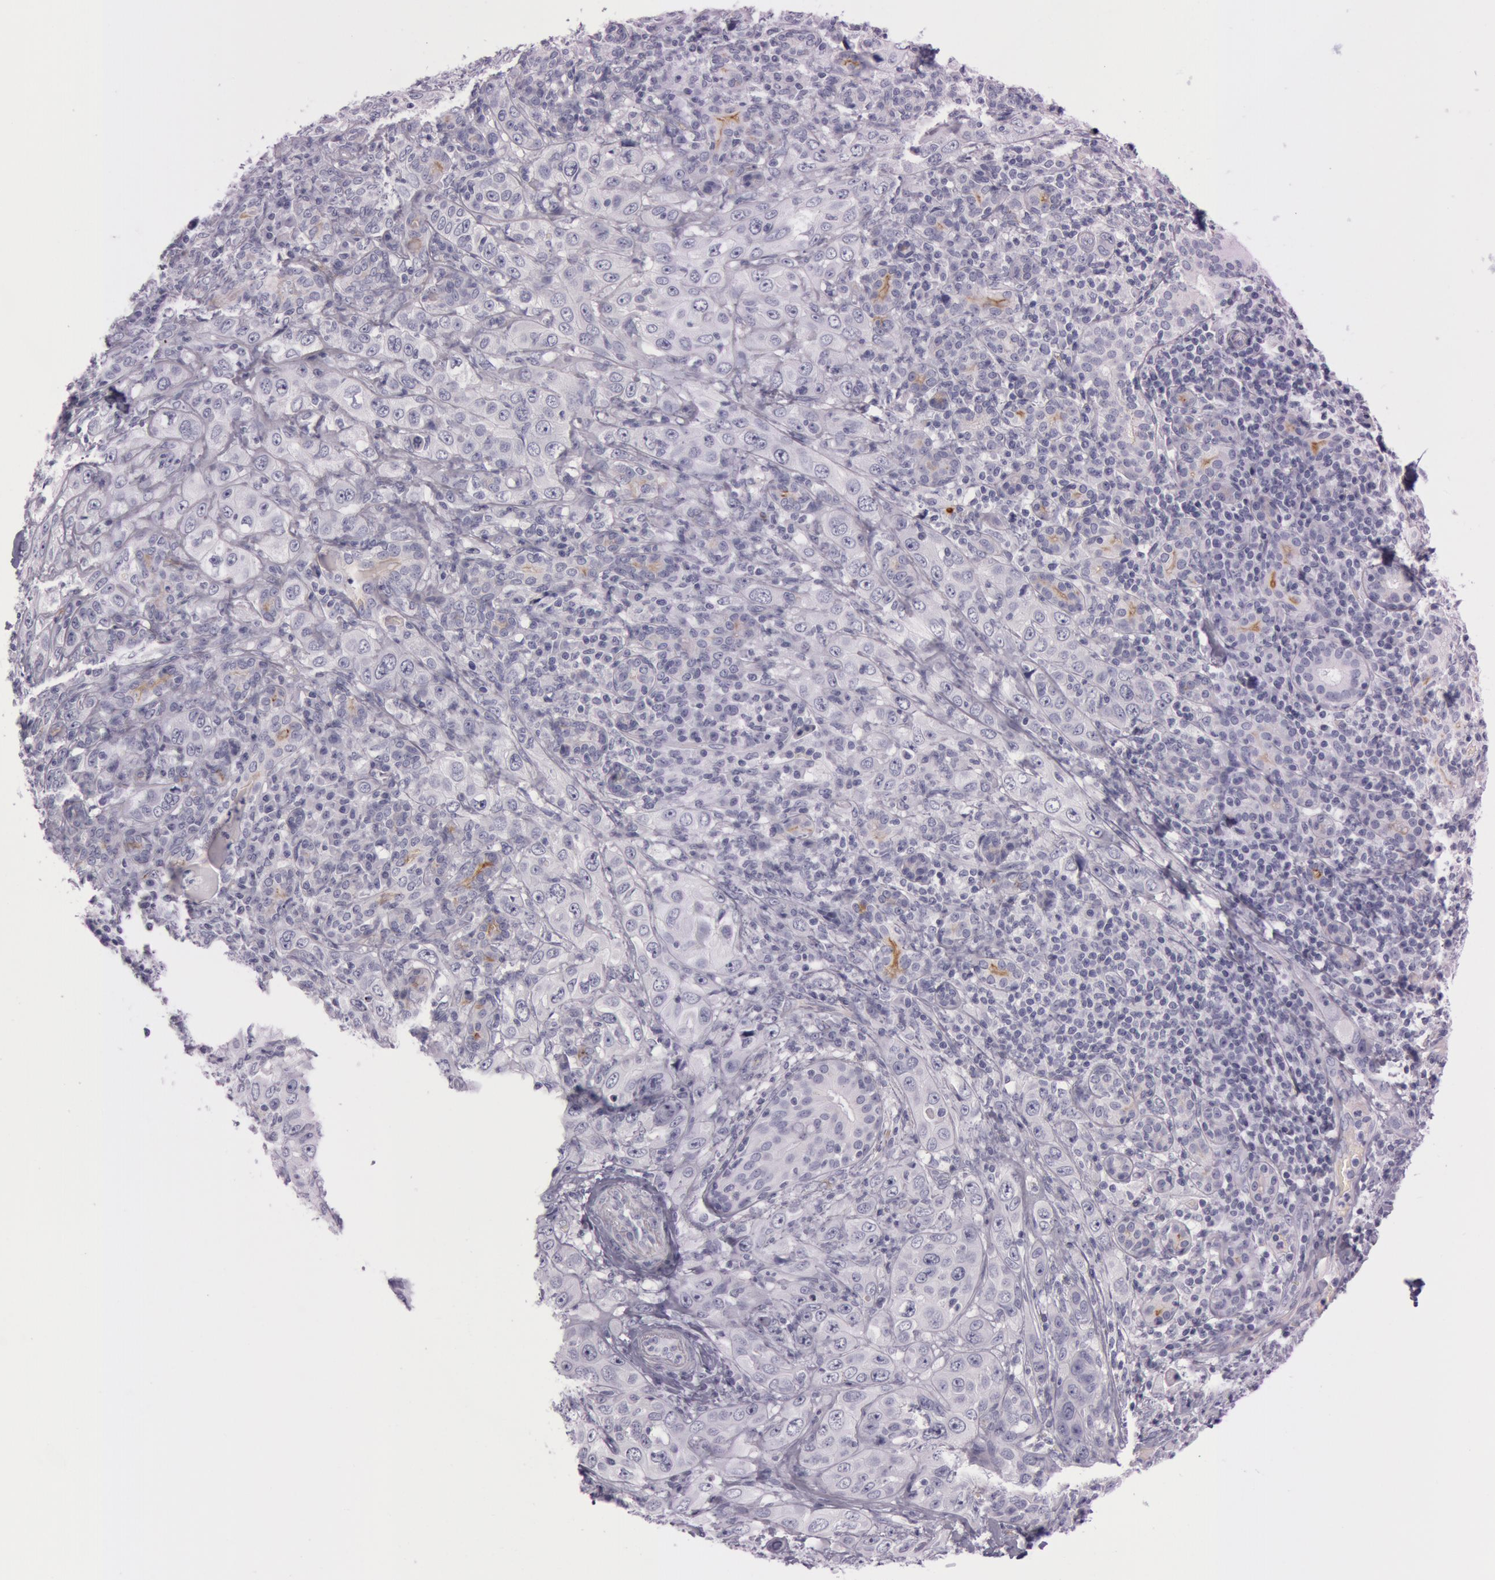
{"staining": {"intensity": "negative", "quantity": "none", "location": "none"}, "tissue": "skin cancer", "cell_type": "Tumor cells", "image_type": "cancer", "snomed": [{"axis": "morphology", "description": "Squamous cell carcinoma, NOS"}, {"axis": "topography", "description": "Skin"}], "caption": "DAB (3,3'-diaminobenzidine) immunohistochemical staining of skin cancer demonstrates no significant positivity in tumor cells. (DAB immunohistochemistry (IHC) with hematoxylin counter stain).", "gene": "FOLH1", "patient": {"sex": "male", "age": 84}}